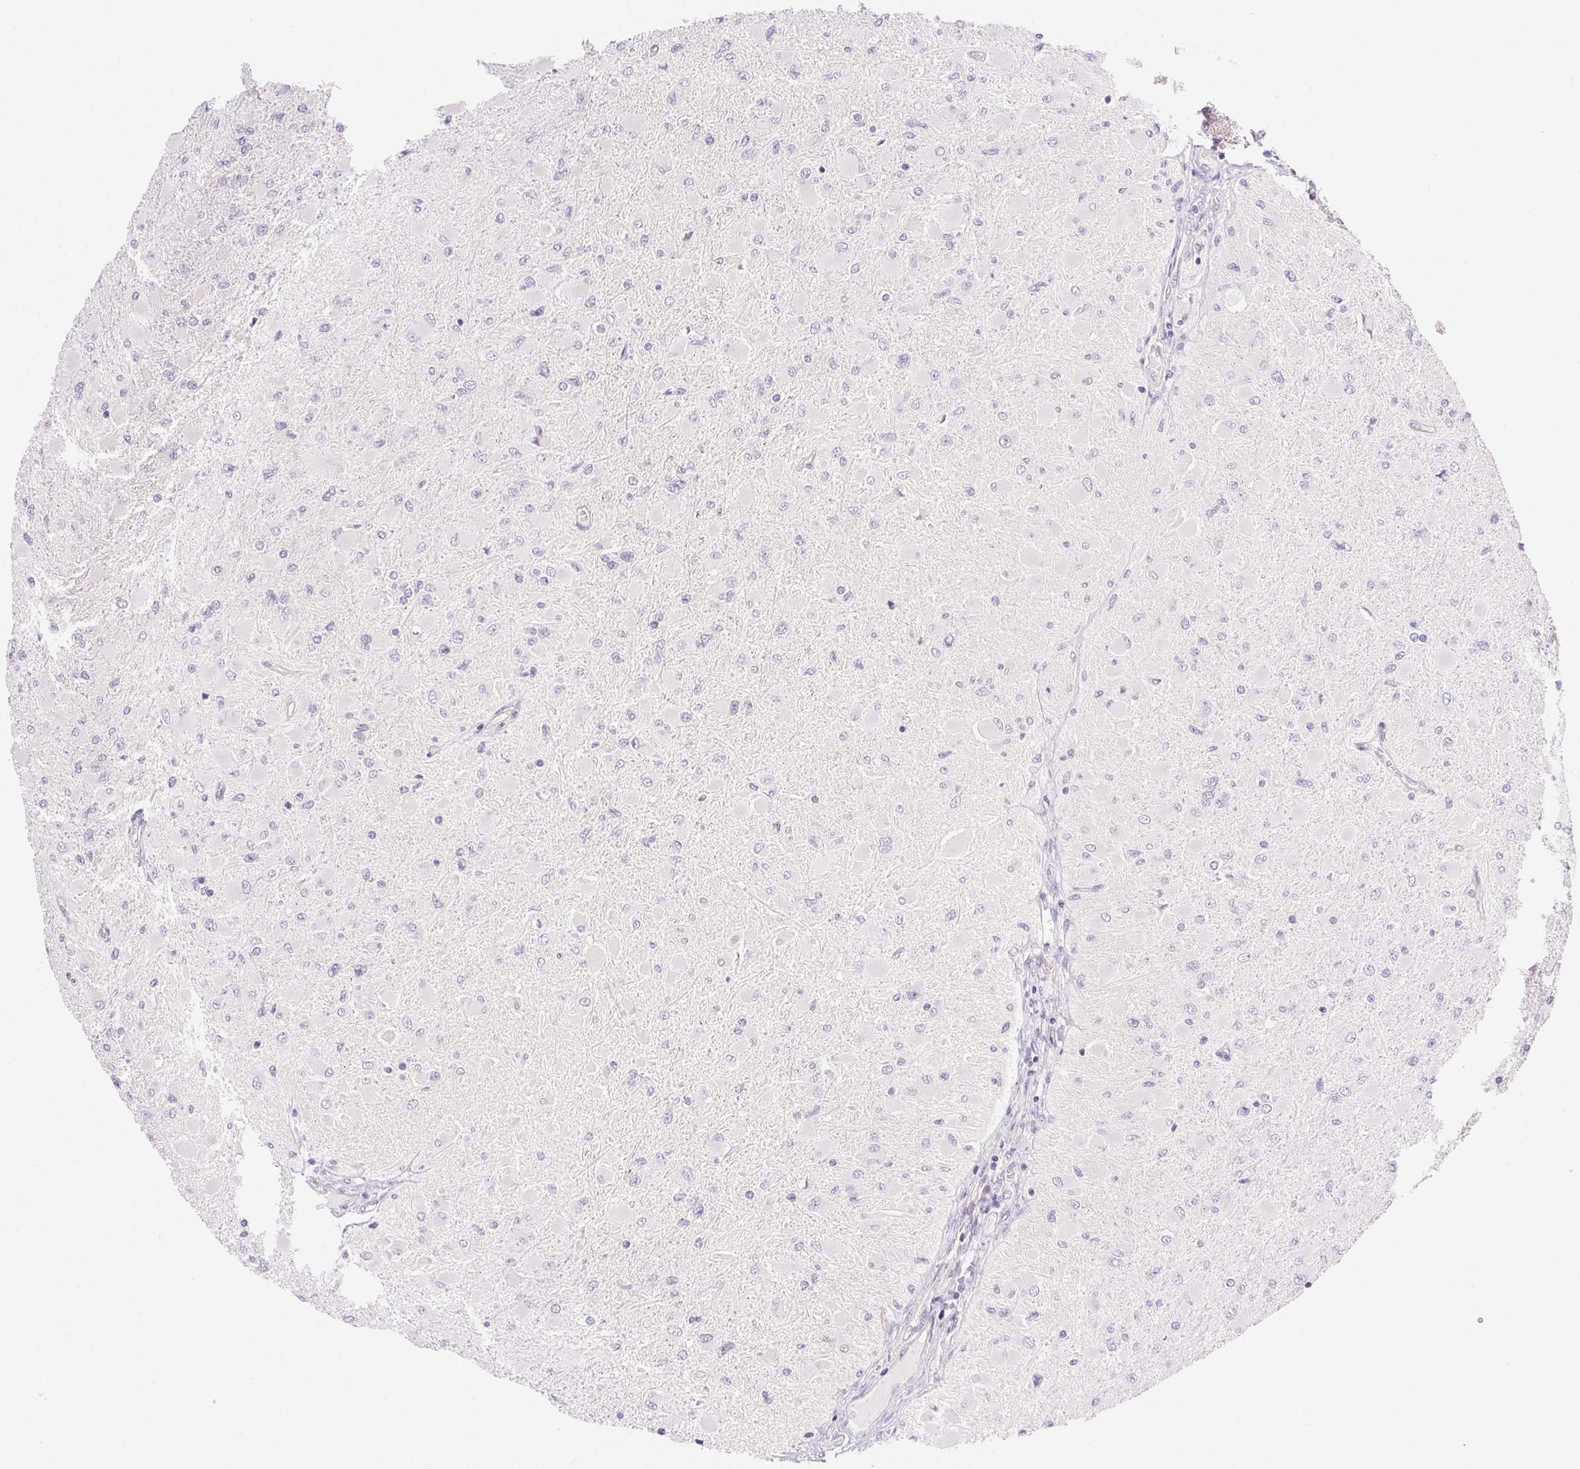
{"staining": {"intensity": "negative", "quantity": "none", "location": "none"}, "tissue": "glioma", "cell_type": "Tumor cells", "image_type": "cancer", "snomed": [{"axis": "morphology", "description": "Glioma, malignant, High grade"}, {"axis": "topography", "description": "Cerebral cortex"}], "caption": "DAB (3,3'-diaminobenzidine) immunohistochemical staining of malignant glioma (high-grade) displays no significant staining in tumor cells.", "gene": "CSN1S1", "patient": {"sex": "female", "age": 36}}